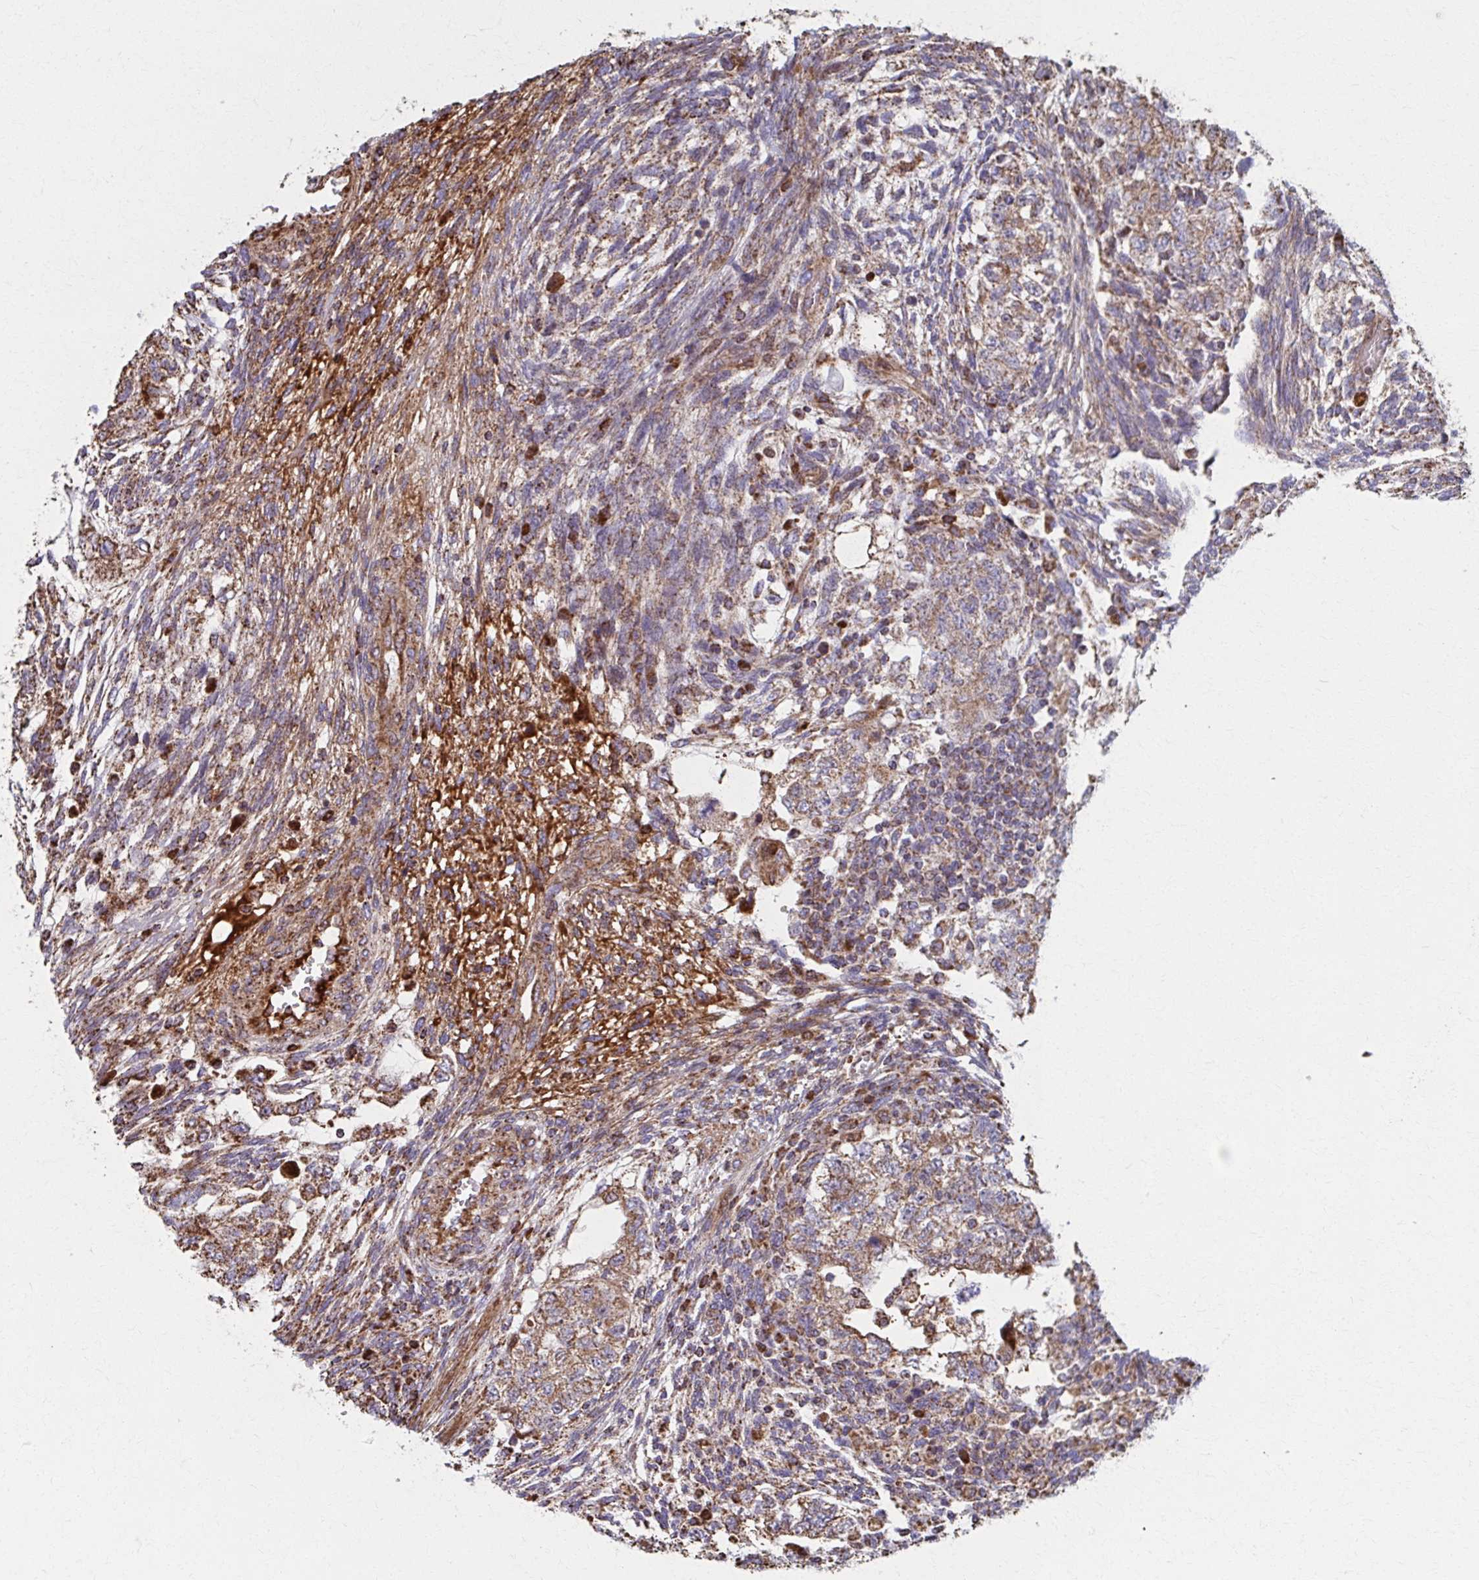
{"staining": {"intensity": "moderate", "quantity": ">75%", "location": "cytoplasmic/membranous"}, "tissue": "testis cancer", "cell_type": "Tumor cells", "image_type": "cancer", "snomed": [{"axis": "morphology", "description": "Normal tissue, NOS"}, {"axis": "morphology", "description": "Carcinoma, Embryonal, NOS"}, {"axis": "topography", "description": "Testis"}], "caption": "Immunohistochemistry (IHC) of testis embryonal carcinoma displays medium levels of moderate cytoplasmic/membranous positivity in about >75% of tumor cells.", "gene": "SAT1", "patient": {"sex": "male", "age": 36}}